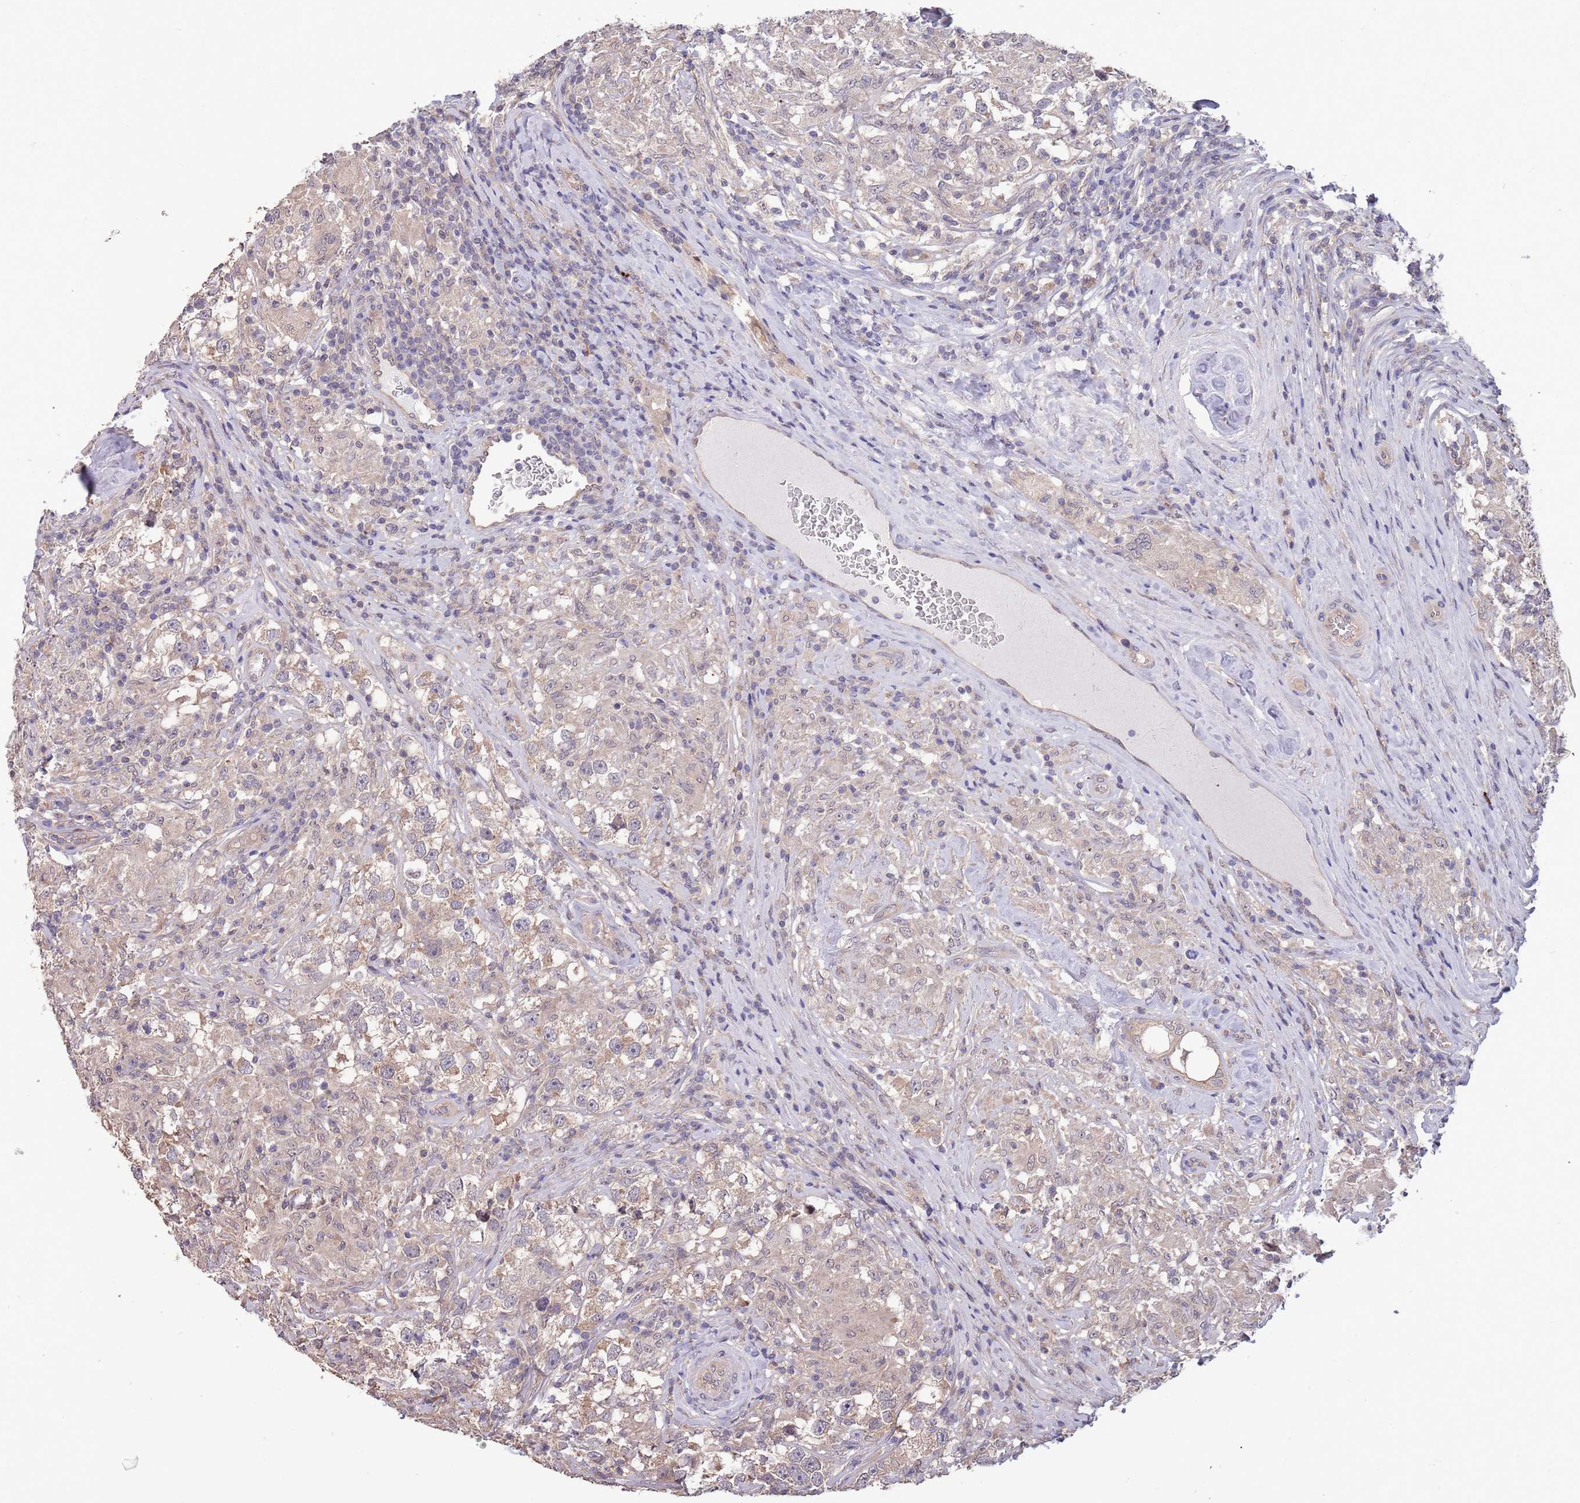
{"staining": {"intensity": "weak", "quantity": "<25%", "location": "cytoplasmic/membranous"}, "tissue": "testis cancer", "cell_type": "Tumor cells", "image_type": "cancer", "snomed": [{"axis": "morphology", "description": "Seminoma, NOS"}, {"axis": "topography", "description": "Testis"}], "caption": "Immunohistochemical staining of human testis cancer (seminoma) displays no significant staining in tumor cells.", "gene": "MARVELD2", "patient": {"sex": "male", "age": 46}}